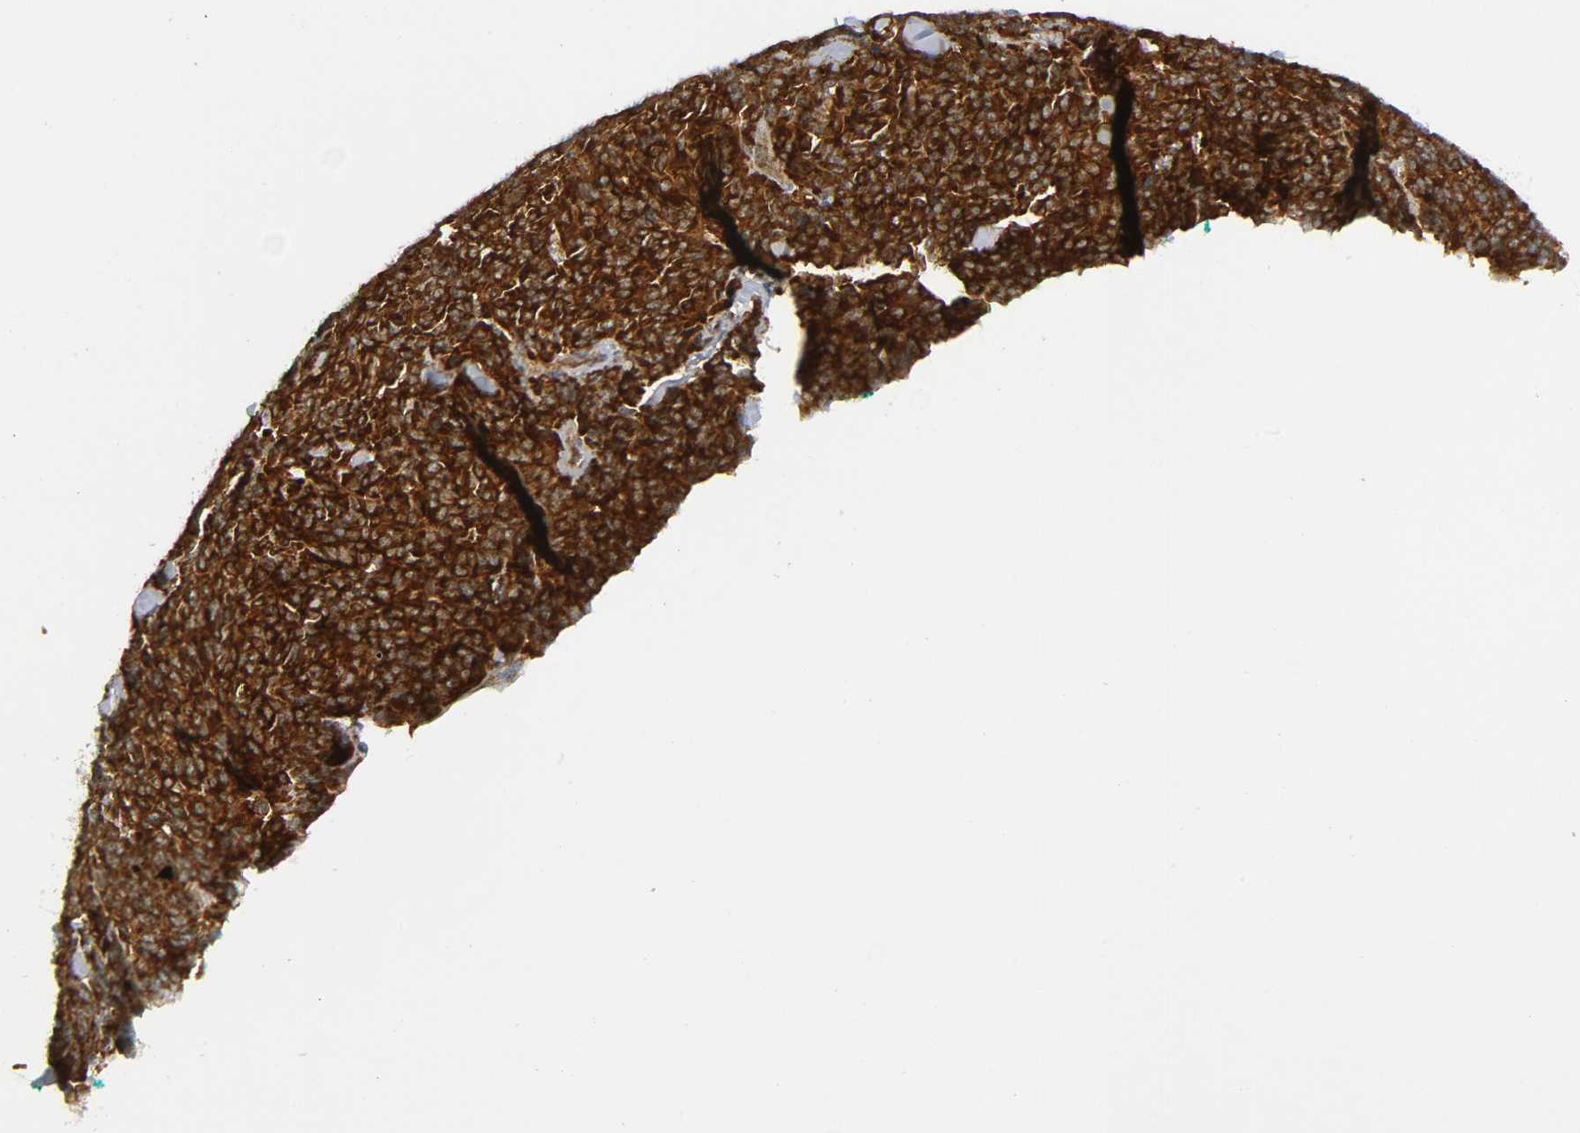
{"staining": {"intensity": "strong", "quantity": ">75%", "location": "cytoplasmic/membranous"}, "tissue": "lung cancer", "cell_type": "Tumor cells", "image_type": "cancer", "snomed": [{"axis": "morphology", "description": "Neoplasm, malignant, NOS"}, {"axis": "topography", "description": "Lung"}], "caption": "Immunohistochemical staining of human lung cancer shows strong cytoplasmic/membranous protein positivity in about >75% of tumor cells.", "gene": "EIF5", "patient": {"sex": "female", "age": 58}}